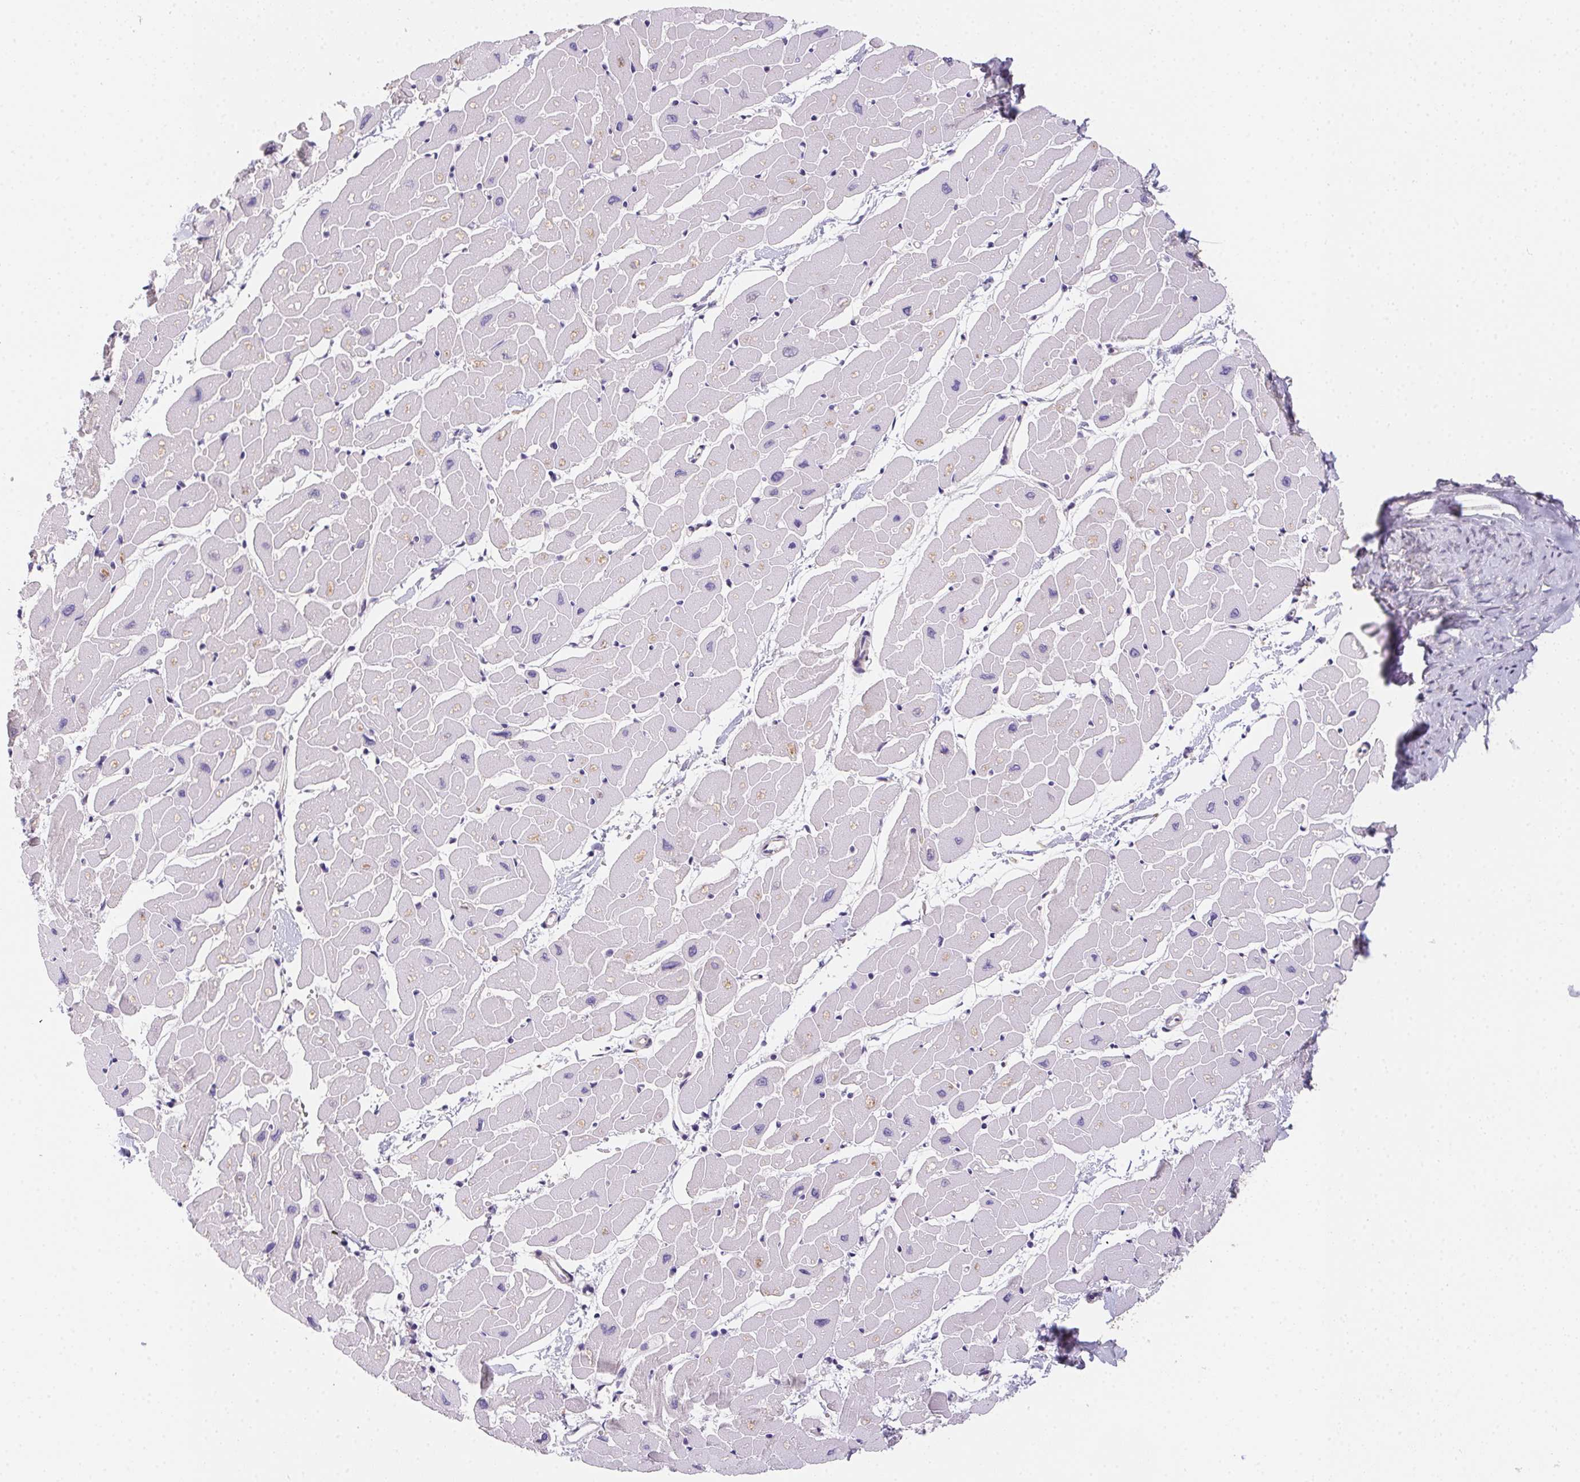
{"staining": {"intensity": "negative", "quantity": "none", "location": "none"}, "tissue": "heart muscle", "cell_type": "Cardiomyocytes", "image_type": "normal", "snomed": [{"axis": "morphology", "description": "Normal tissue, NOS"}, {"axis": "topography", "description": "Heart"}], "caption": "Photomicrograph shows no protein positivity in cardiomyocytes of normal heart muscle. (Immunohistochemistry, brightfield microscopy, high magnification).", "gene": "PRKAA1", "patient": {"sex": "male", "age": 57}}